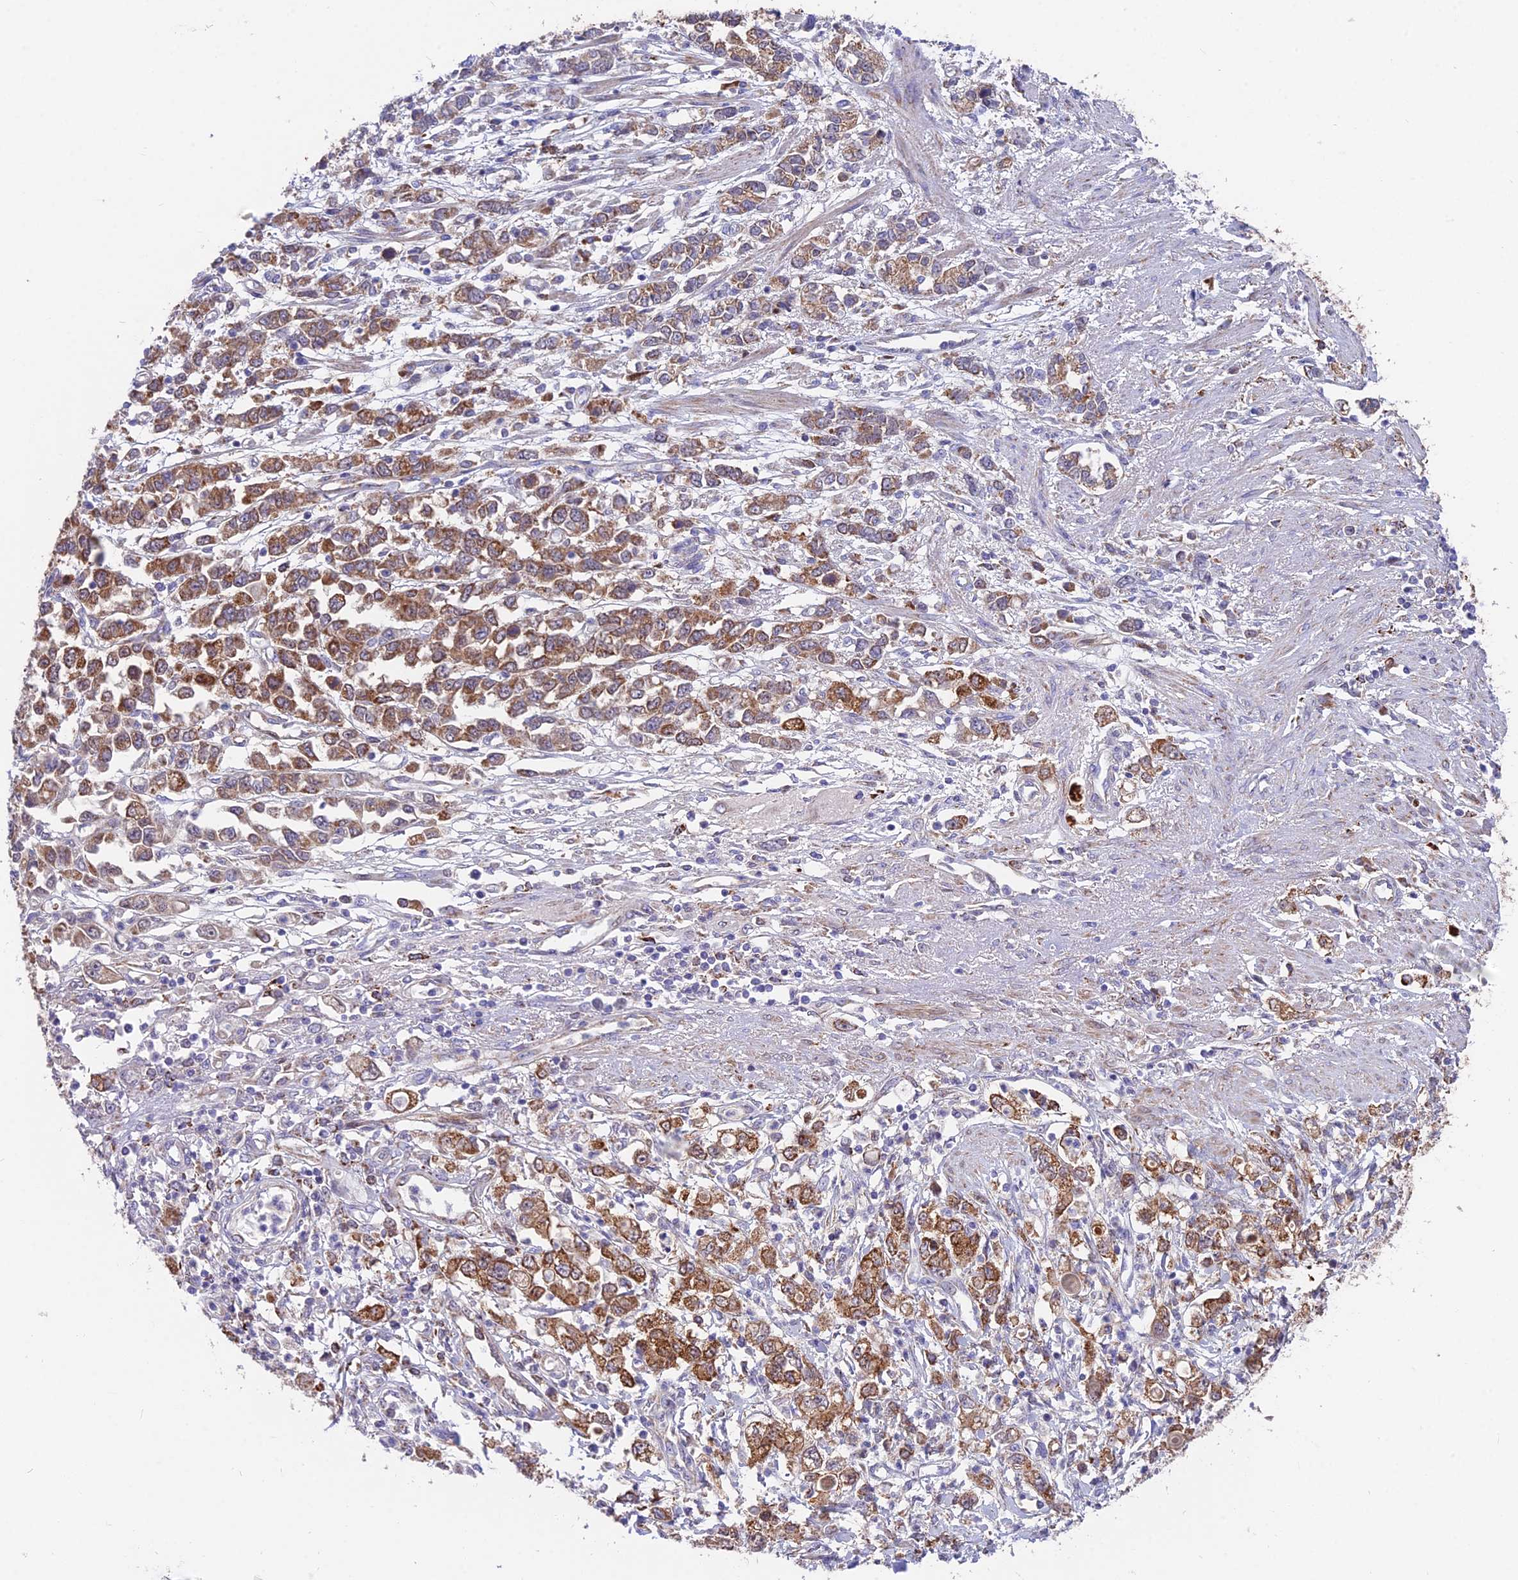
{"staining": {"intensity": "moderate", "quantity": ">75%", "location": "cytoplasmic/membranous"}, "tissue": "stomach cancer", "cell_type": "Tumor cells", "image_type": "cancer", "snomed": [{"axis": "morphology", "description": "Adenocarcinoma, NOS"}, {"axis": "topography", "description": "Stomach"}], "caption": "Brown immunohistochemical staining in human stomach adenocarcinoma shows moderate cytoplasmic/membranous positivity in about >75% of tumor cells. (DAB (3,3'-diaminobenzidine) IHC with brightfield microscopy, high magnification).", "gene": "TIGD6", "patient": {"sex": "female", "age": 76}}